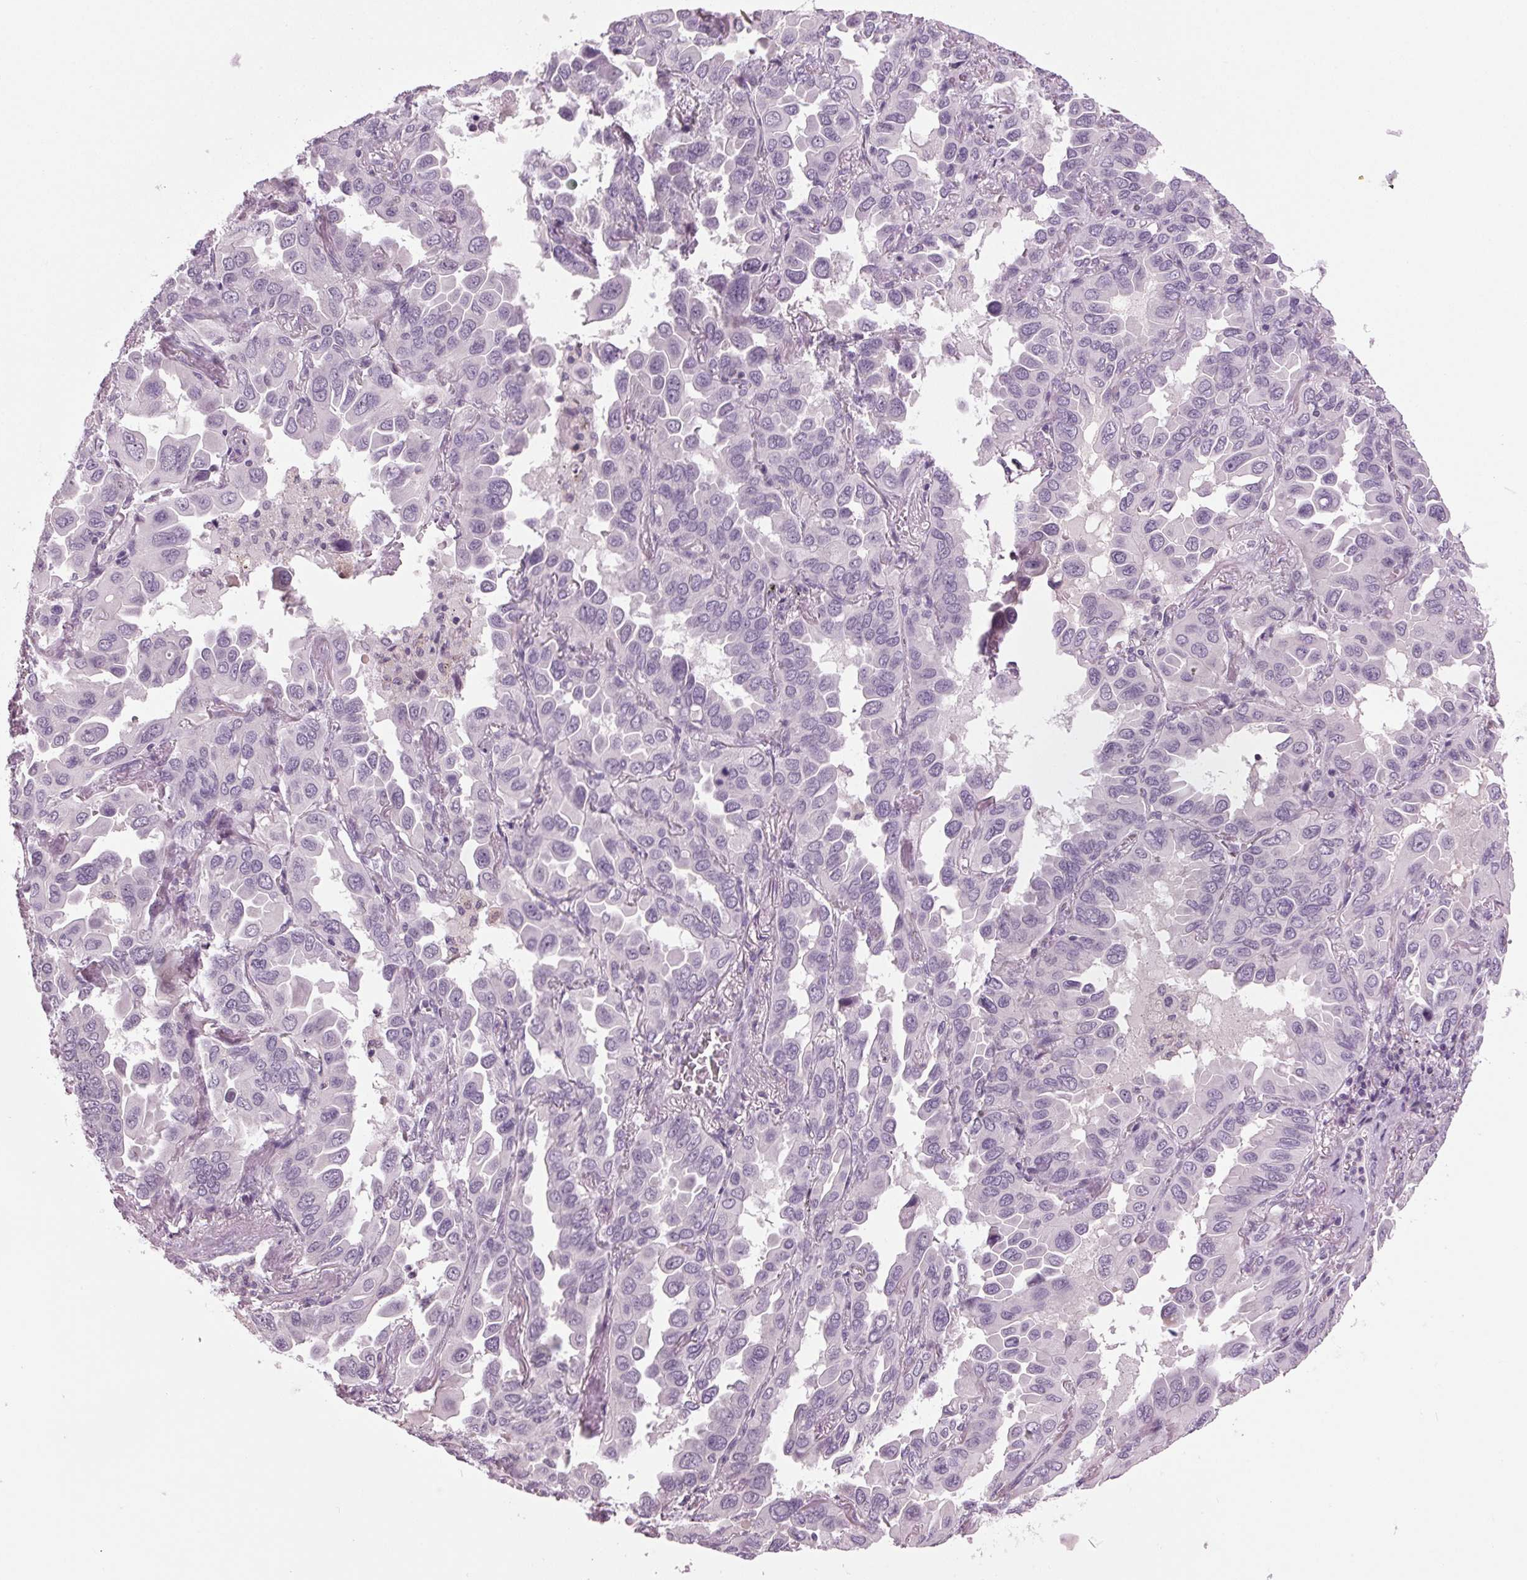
{"staining": {"intensity": "negative", "quantity": "none", "location": "none"}, "tissue": "lung cancer", "cell_type": "Tumor cells", "image_type": "cancer", "snomed": [{"axis": "morphology", "description": "Adenocarcinoma, NOS"}, {"axis": "topography", "description": "Lung"}], "caption": "Human lung adenocarcinoma stained for a protein using immunohistochemistry shows no expression in tumor cells.", "gene": "DNAH12", "patient": {"sex": "male", "age": 64}}